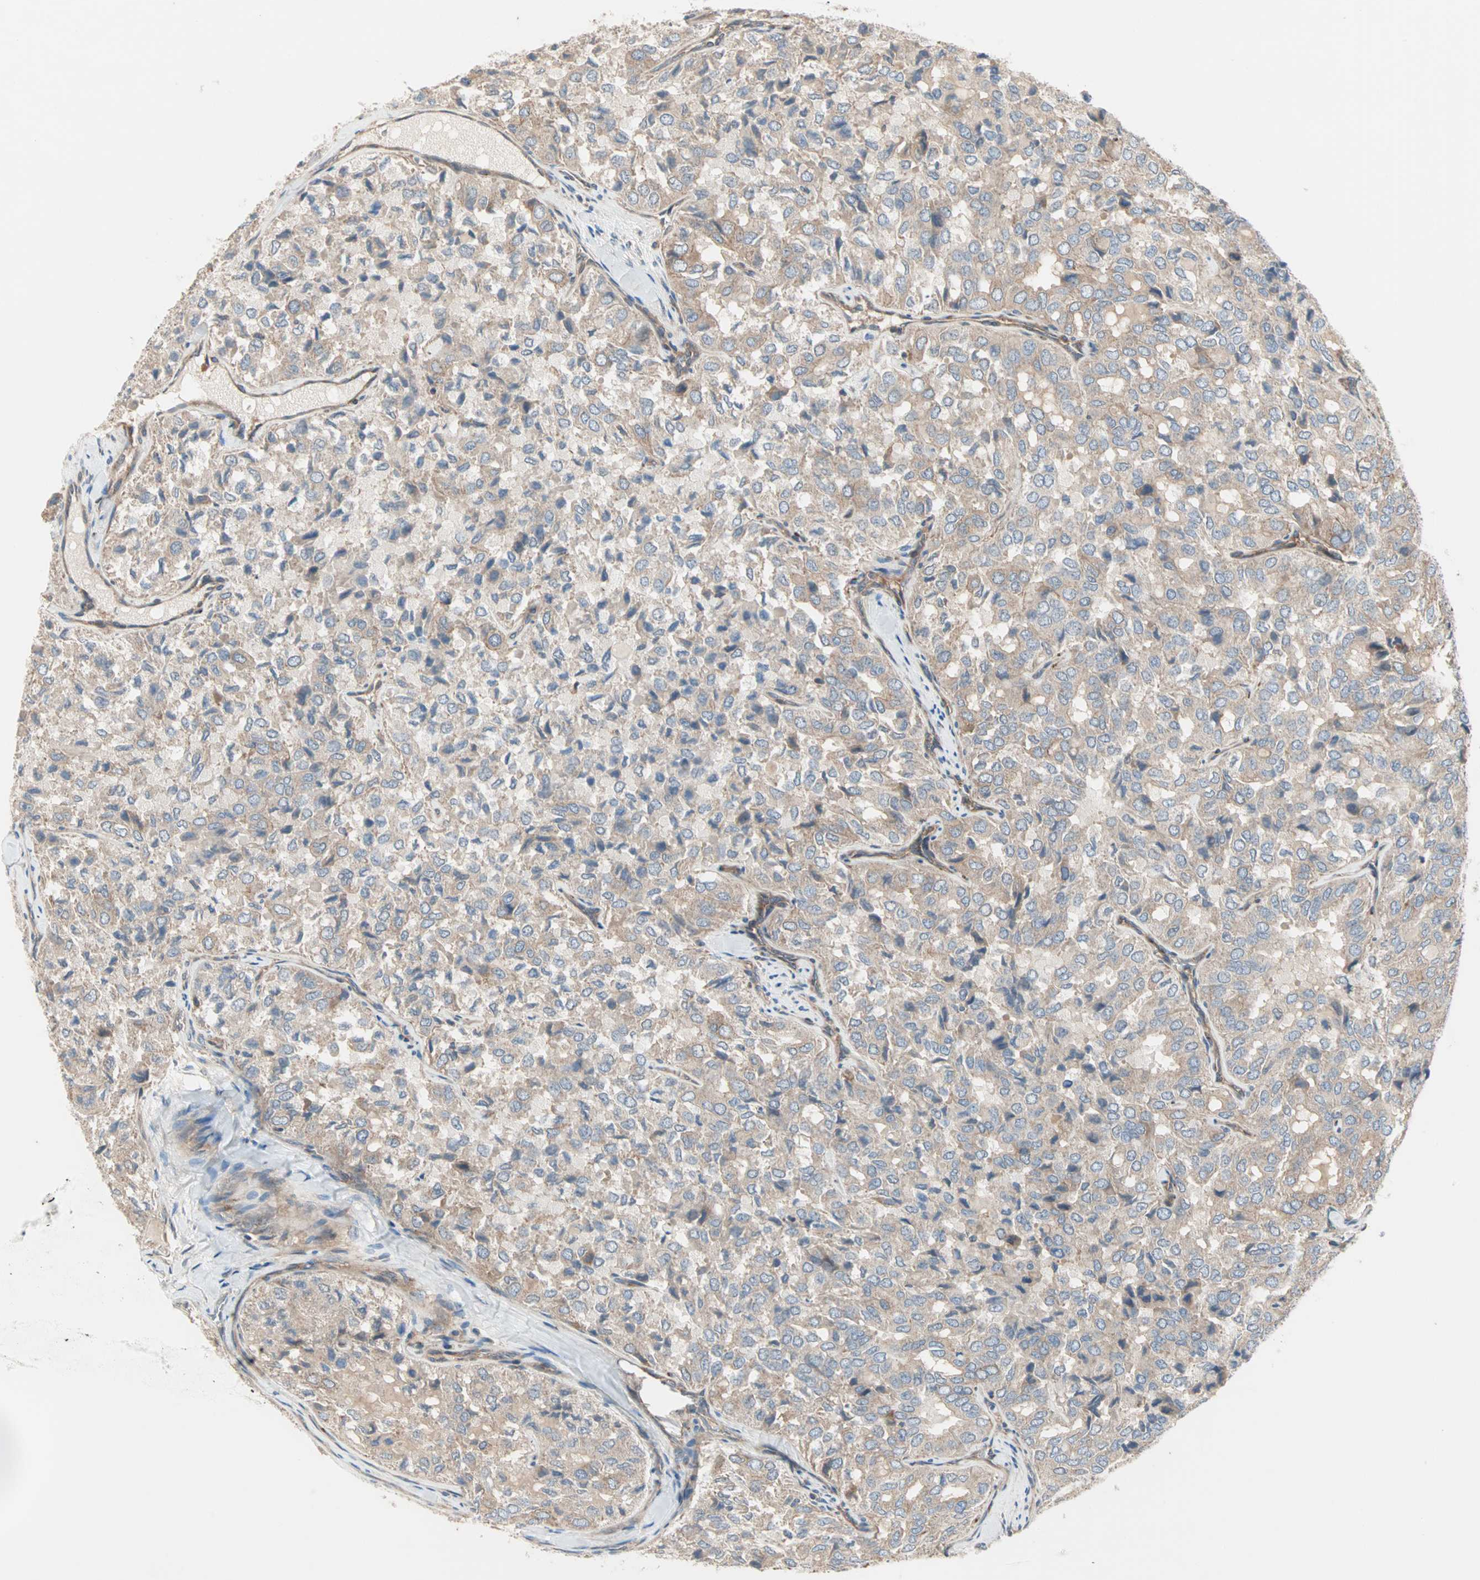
{"staining": {"intensity": "weak", "quantity": "25%-75%", "location": "cytoplasmic/membranous"}, "tissue": "thyroid cancer", "cell_type": "Tumor cells", "image_type": "cancer", "snomed": [{"axis": "morphology", "description": "Follicular adenoma carcinoma, NOS"}, {"axis": "topography", "description": "Thyroid gland"}], "caption": "Immunohistochemical staining of thyroid follicular adenoma carcinoma demonstrates weak cytoplasmic/membranous protein expression in approximately 25%-75% of tumor cells.", "gene": "PDE8A", "patient": {"sex": "male", "age": 75}}